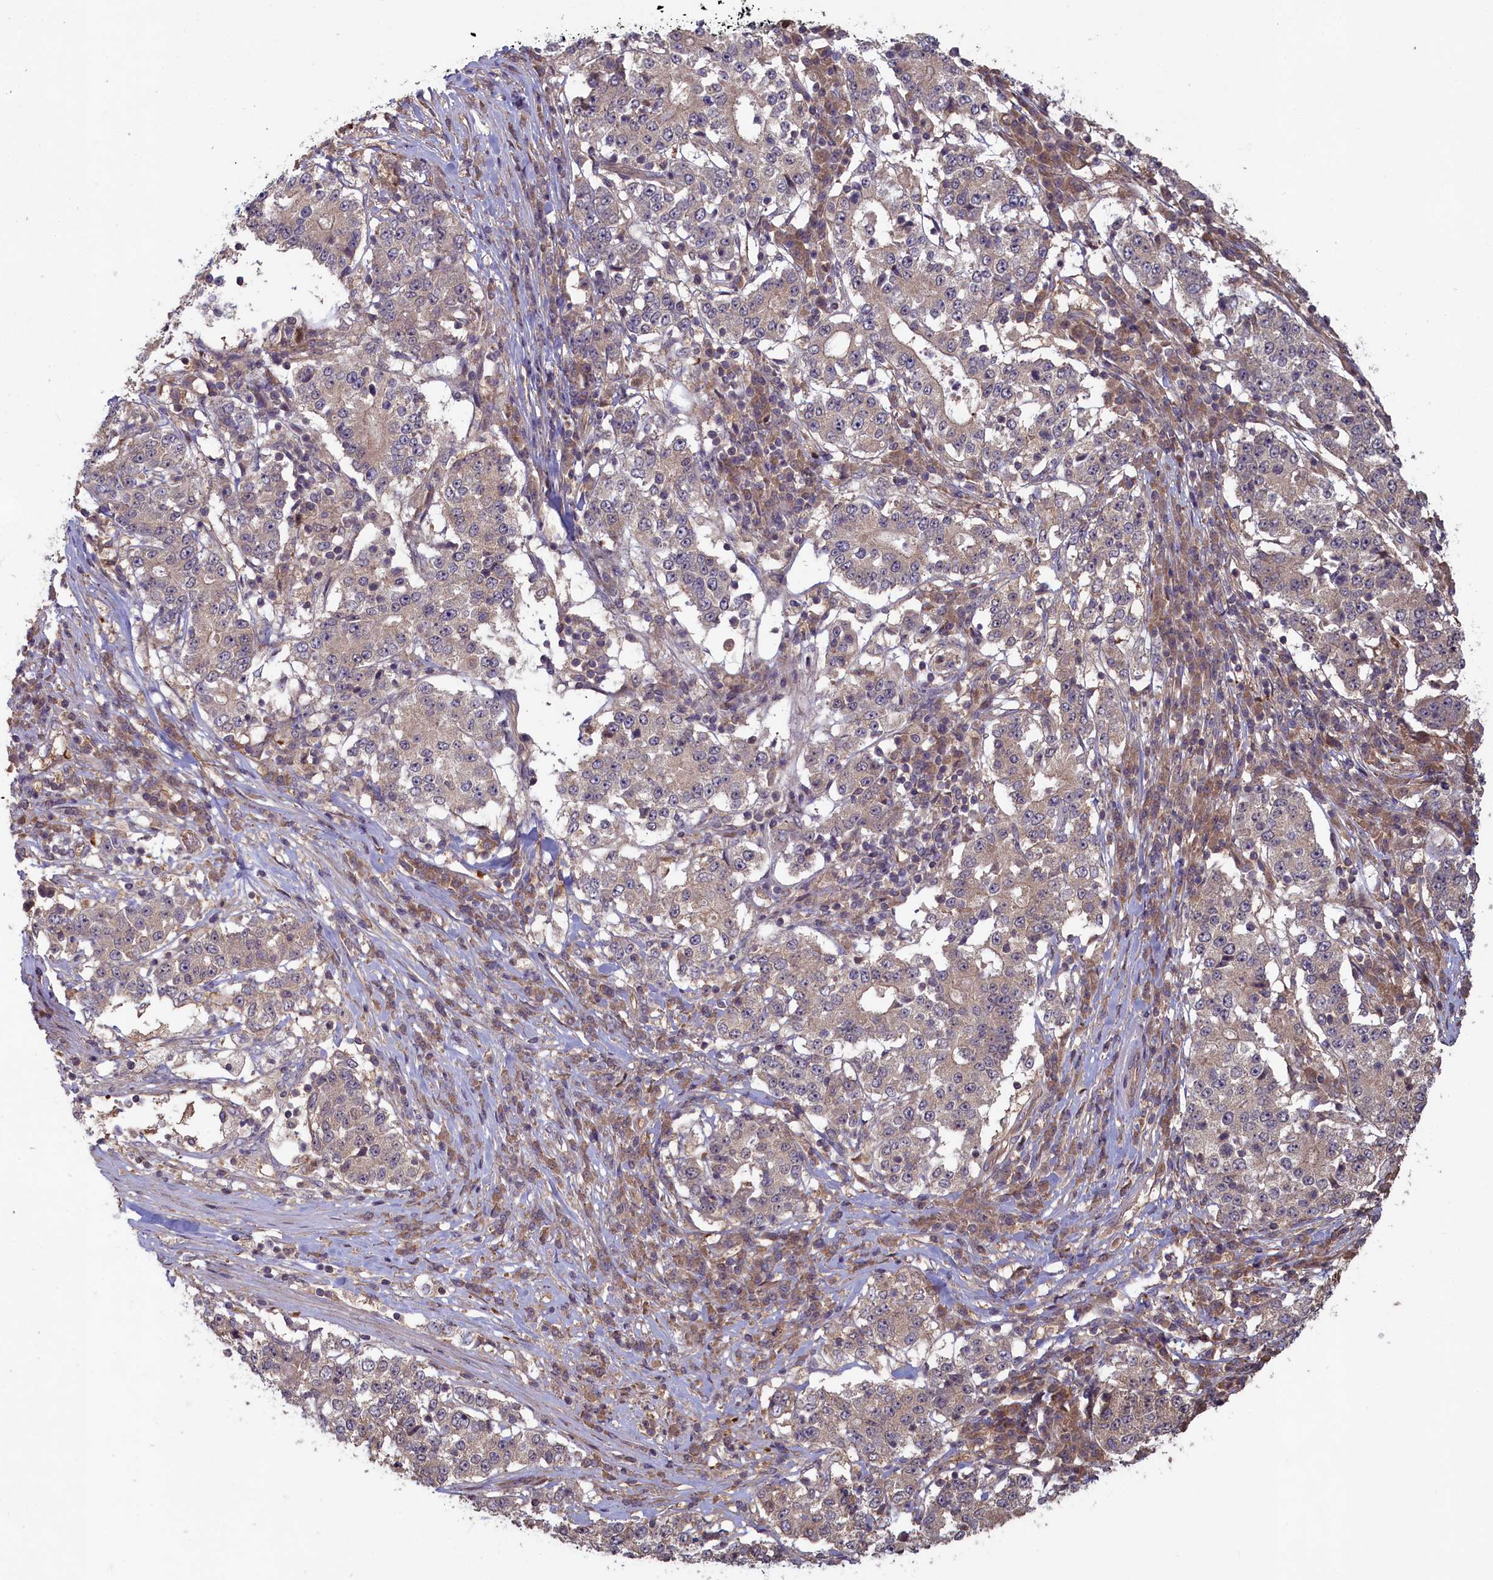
{"staining": {"intensity": "weak", "quantity": "<25%", "location": "cytoplasmic/membranous"}, "tissue": "stomach cancer", "cell_type": "Tumor cells", "image_type": "cancer", "snomed": [{"axis": "morphology", "description": "Adenocarcinoma, NOS"}, {"axis": "topography", "description": "Stomach"}], "caption": "A high-resolution image shows immunohistochemistry (IHC) staining of adenocarcinoma (stomach), which demonstrates no significant expression in tumor cells.", "gene": "CIAO2B", "patient": {"sex": "male", "age": 59}}